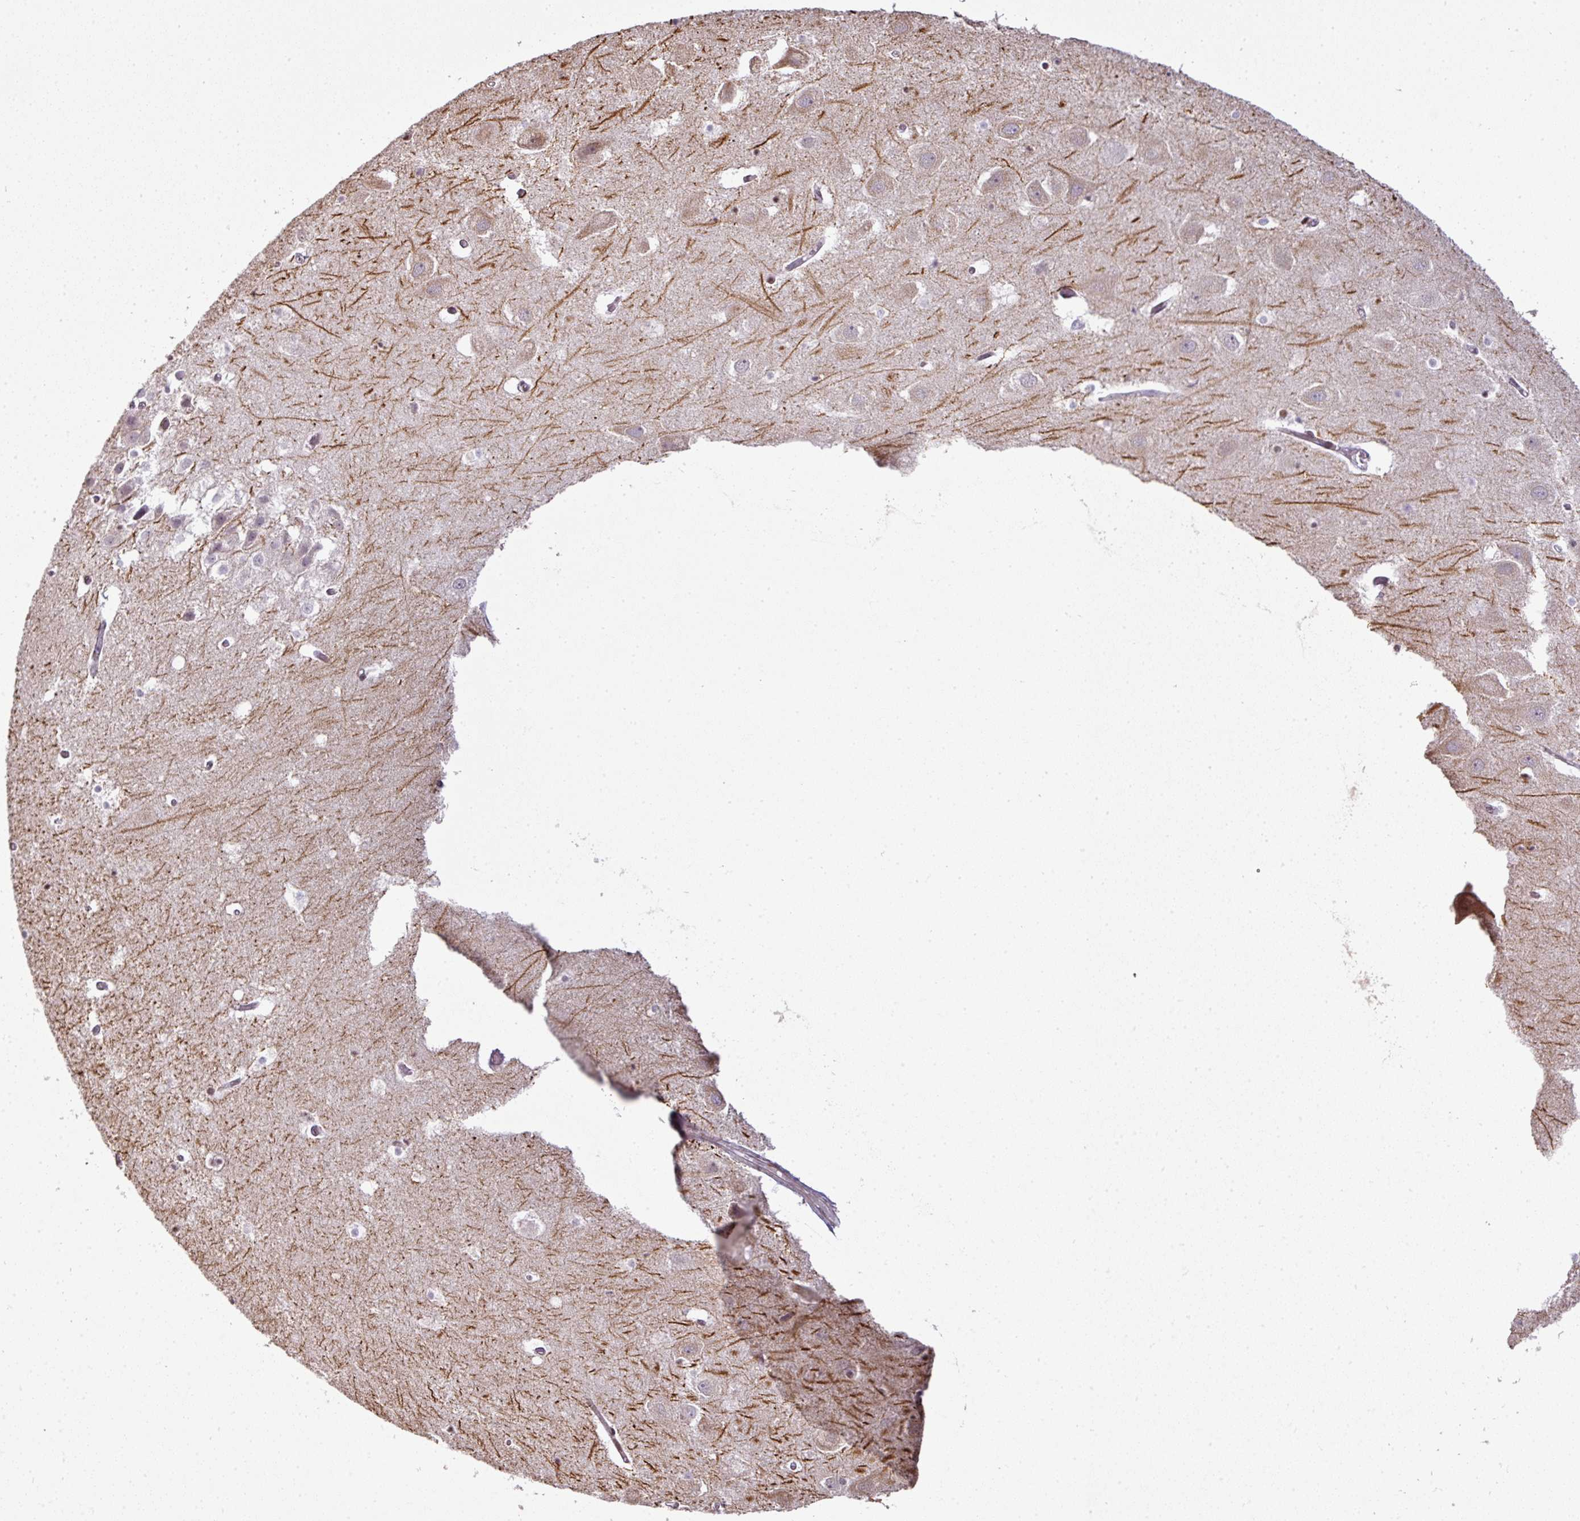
{"staining": {"intensity": "moderate", "quantity": "<25%", "location": "nuclear"}, "tissue": "hippocampus", "cell_type": "Glial cells", "image_type": "normal", "snomed": [{"axis": "morphology", "description": "Normal tissue, NOS"}, {"axis": "topography", "description": "Hippocampus"}], "caption": "This histopathology image shows benign hippocampus stained with immunohistochemistry to label a protein in brown. The nuclear of glial cells show moderate positivity for the protein. Nuclei are counter-stained blue.", "gene": "MYSM1", "patient": {"sex": "female", "age": 52}}